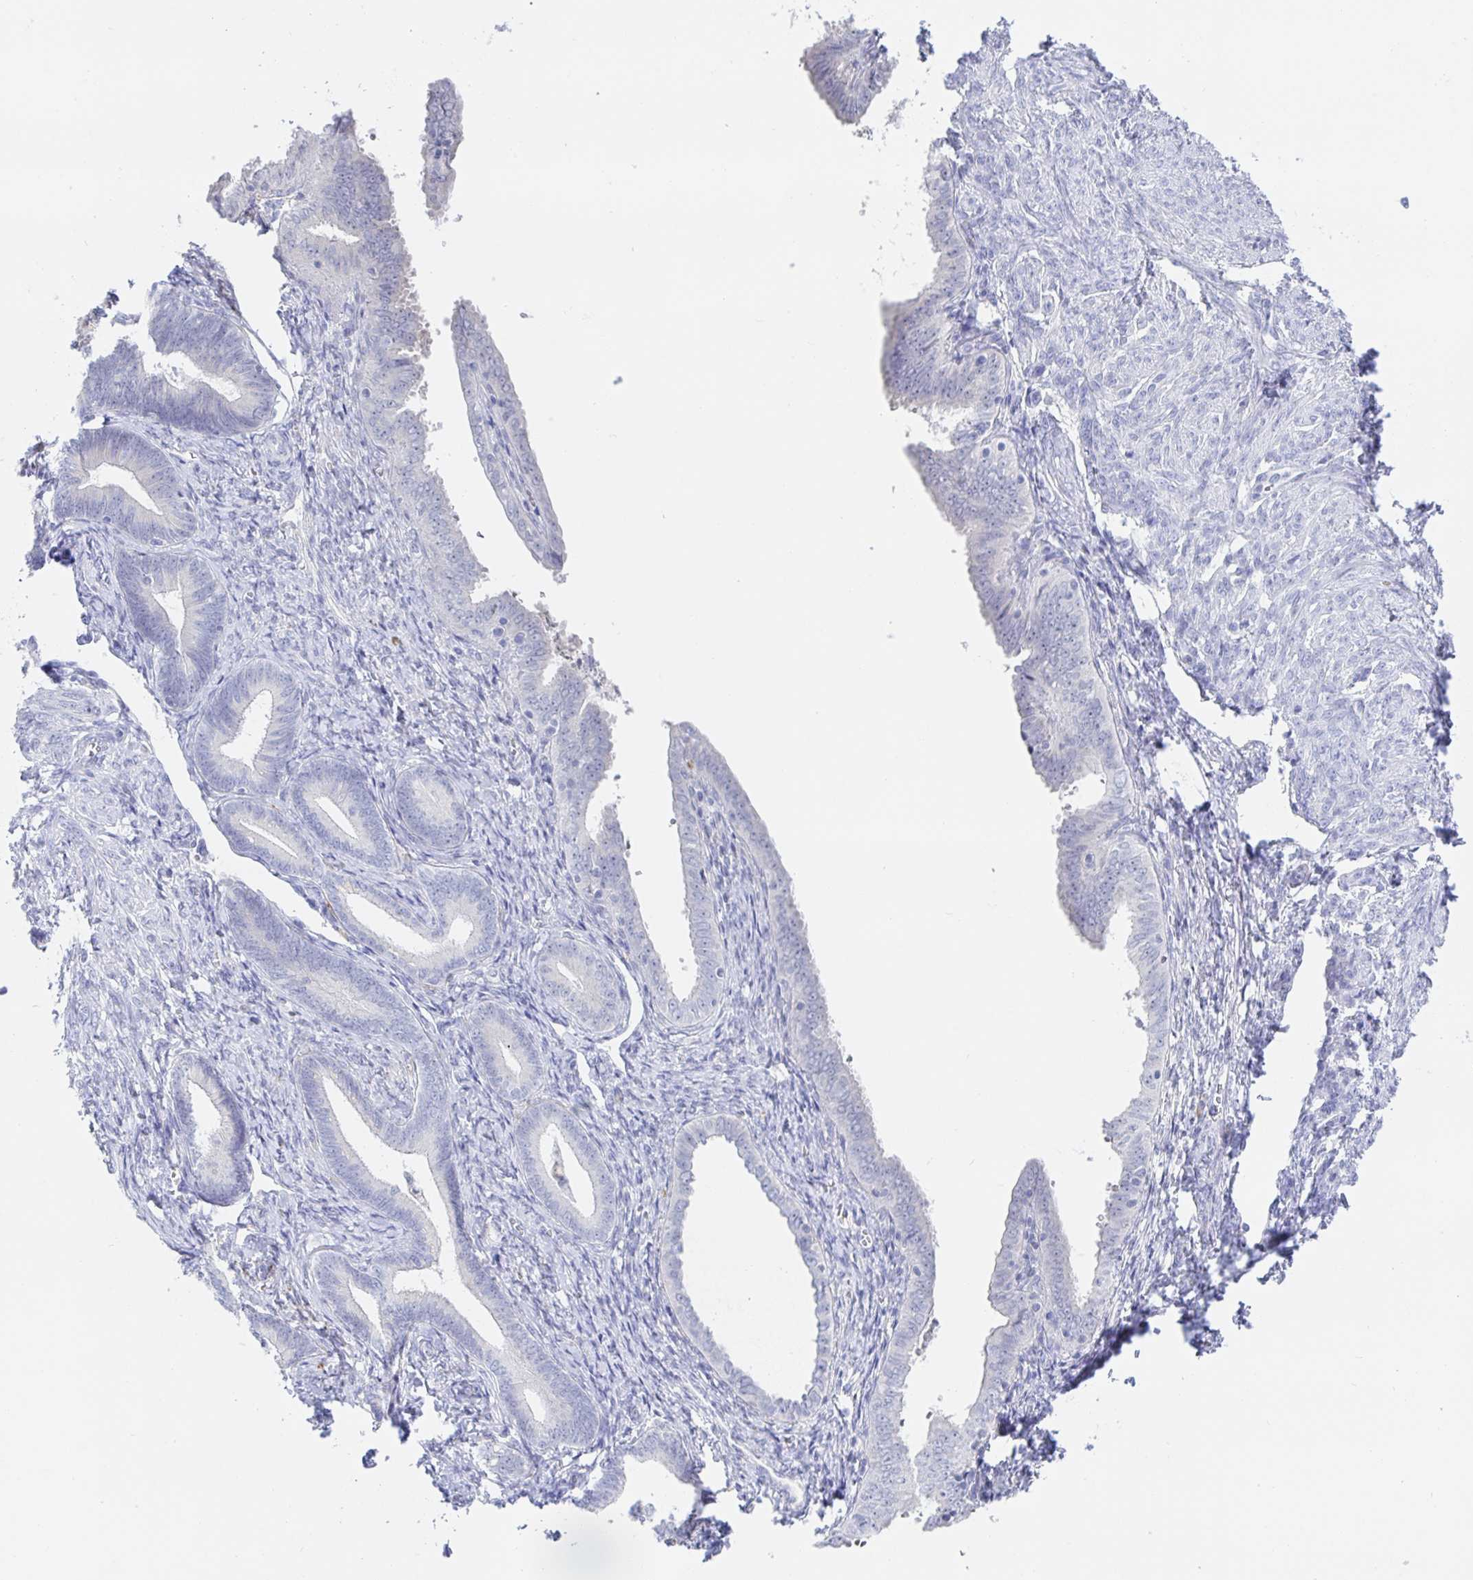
{"staining": {"intensity": "negative", "quantity": "none", "location": "none"}, "tissue": "endometrial cancer", "cell_type": "Tumor cells", "image_type": "cancer", "snomed": [{"axis": "morphology", "description": "Adenocarcinoma, NOS"}, {"axis": "topography", "description": "Endometrium"}], "caption": "Immunohistochemistry of human adenocarcinoma (endometrial) demonstrates no expression in tumor cells. (DAB immunohistochemistry (IHC), high magnification).", "gene": "SIAH3", "patient": {"sex": "female", "age": 87}}